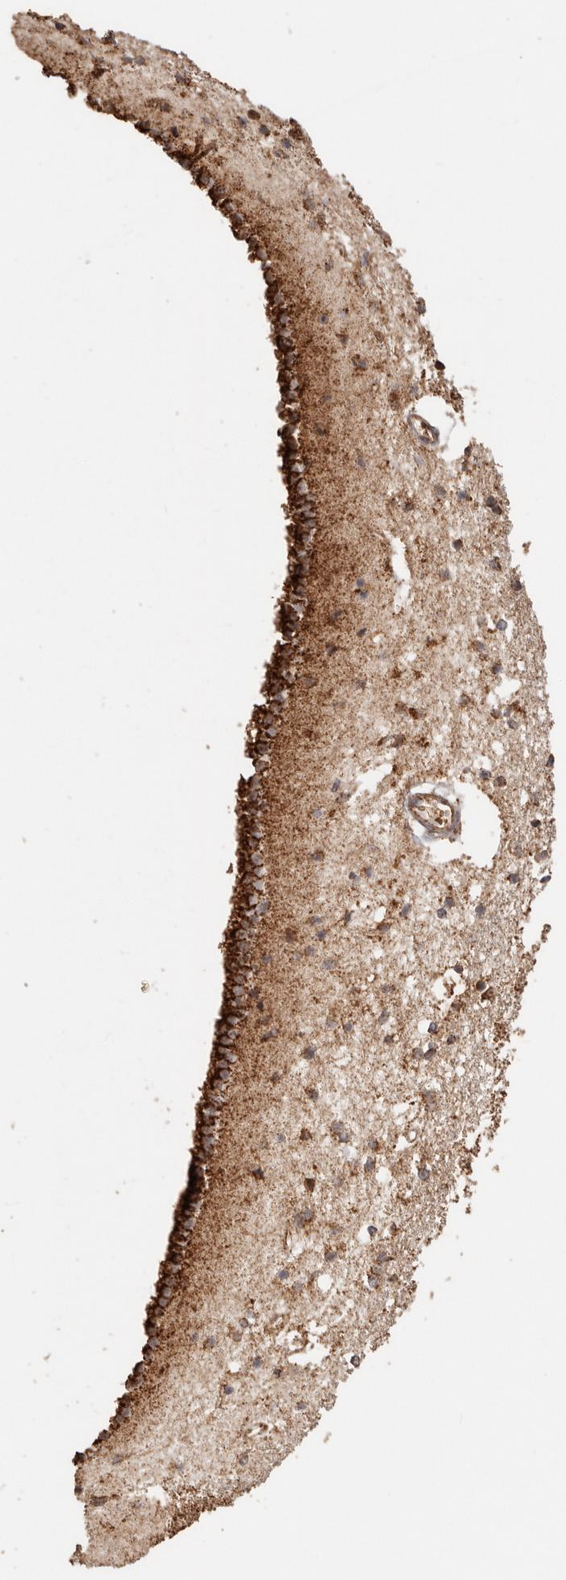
{"staining": {"intensity": "moderate", "quantity": ">75%", "location": "cytoplasmic/membranous"}, "tissue": "caudate", "cell_type": "Glial cells", "image_type": "normal", "snomed": [{"axis": "morphology", "description": "Normal tissue, NOS"}, {"axis": "topography", "description": "Lateral ventricle wall"}], "caption": "Approximately >75% of glial cells in benign human caudate display moderate cytoplasmic/membranous protein positivity as visualized by brown immunohistochemical staining.", "gene": "NDUFB11", "patient": {"sex": "male", "age": 45}}